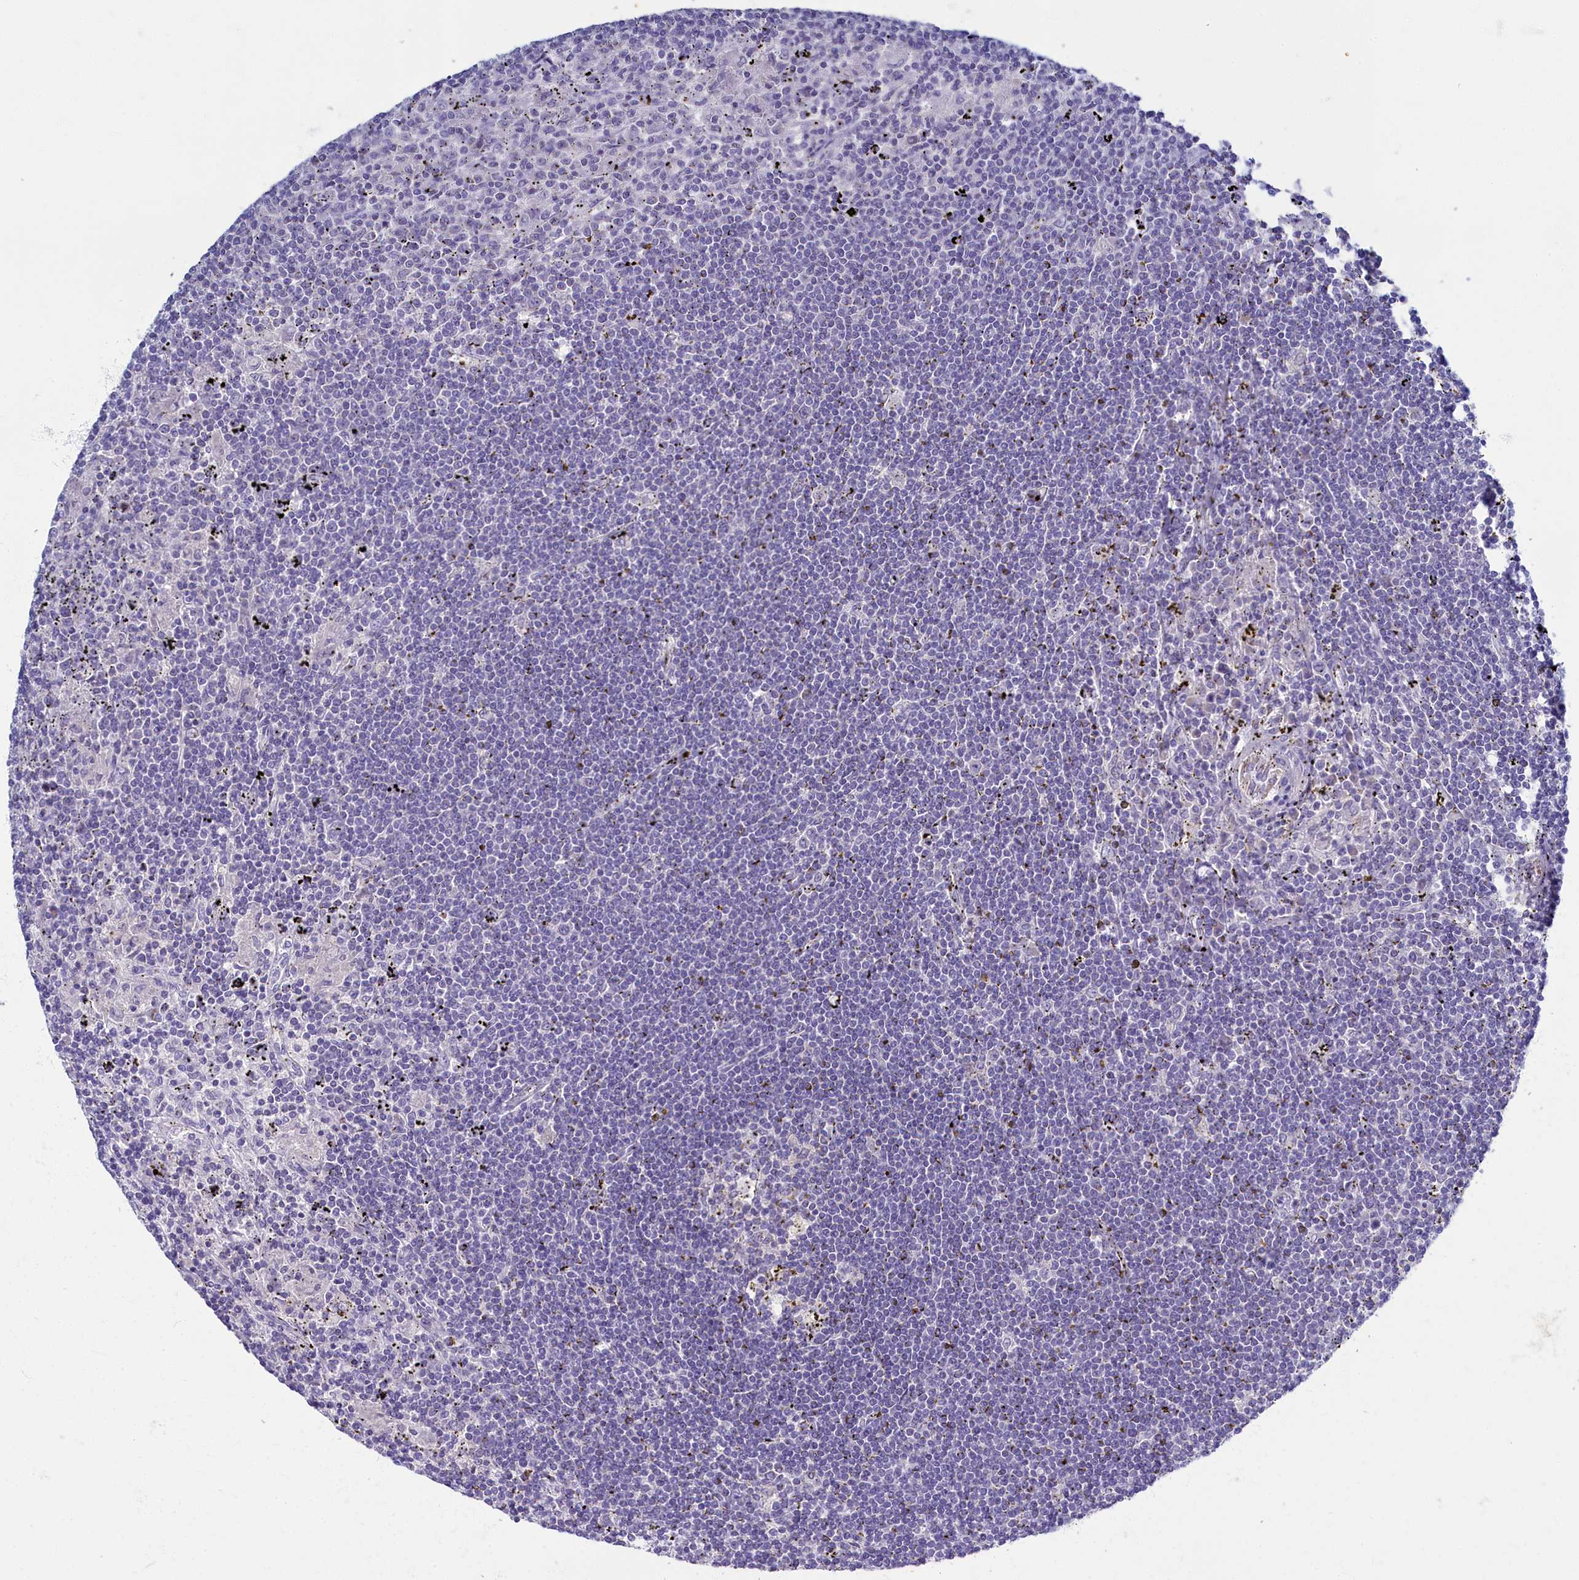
{"staining": {"intensity": "negative", "quantity": "none", "location": "none"}, "tissue": "lymphoma", "cell_type": "Tumor cells", "image_type": "cancer", "snomed": [{"axis": "morphology", "description": "Malignant lymphoma, non-Hodgkin's type, Low grade"}, {"axis": "topography", "description": "Spleen"}], "caption": "A histopathology image of human lymphoma is negative for staining in tumor cells. The staining is performed using DAB (3,3'-diaminobenzidine) brown chromogen with nuclei counter-stained in using hematoxylin.", "gene": "OCIAD2", "patient": {"sex": "male", "age": 76}}